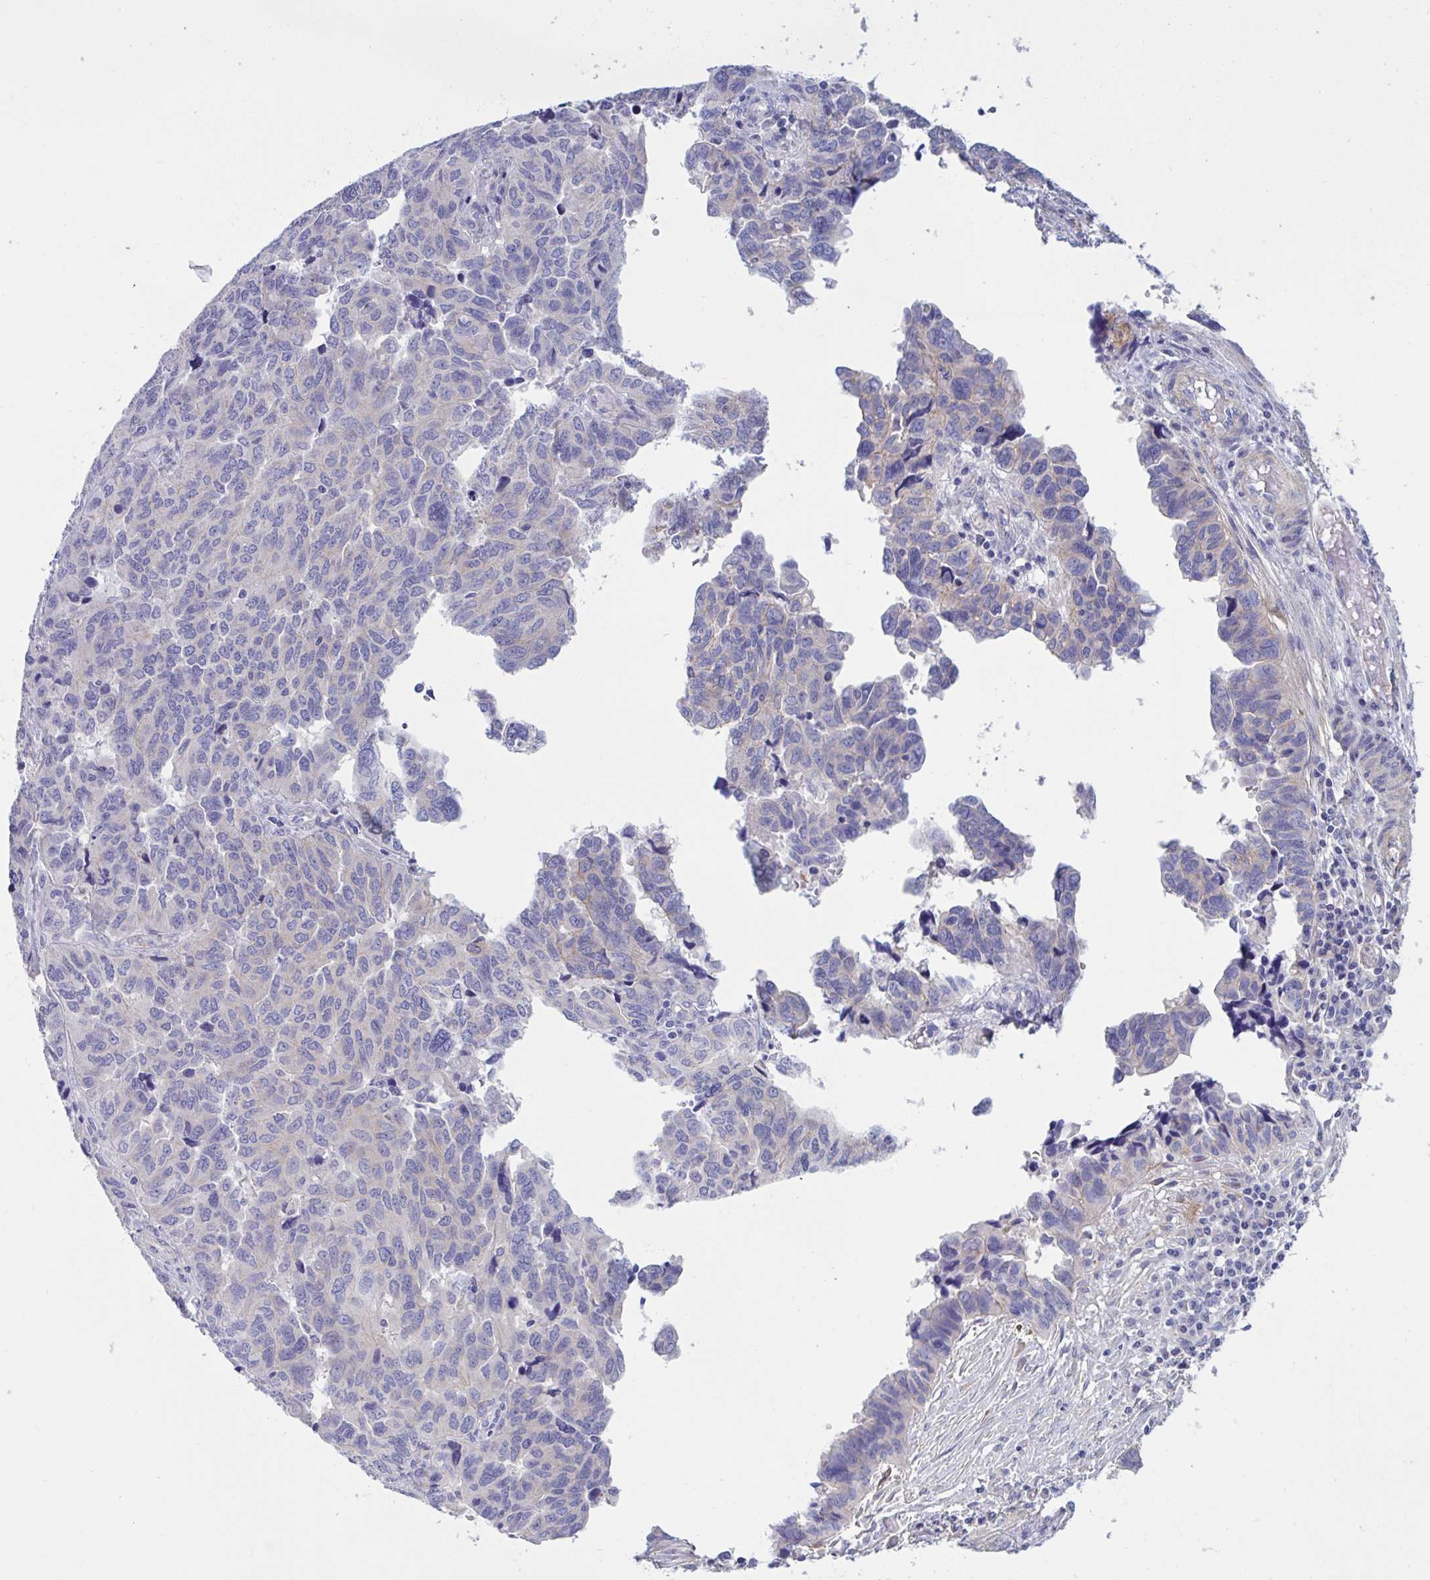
{"staining": {"intensity": "negative", "quantity": "none", "location": "none"}, "tissue": "ovarian cancer", "cell_type": "Tumor cells", "image_type": "cancer", "snomed": [{"axis": "morphology", "description": "Cystadenocarcinoma, serous, NOS"}, {"axis": "topography", "description": "Ovary"}], "caption": "Tumor cells show no significant protein positivity in ovarian cancer (serous cystadenocarcinoma).", "gene": "OXLD1", "patient": {"sex": "female", "age": 64}}